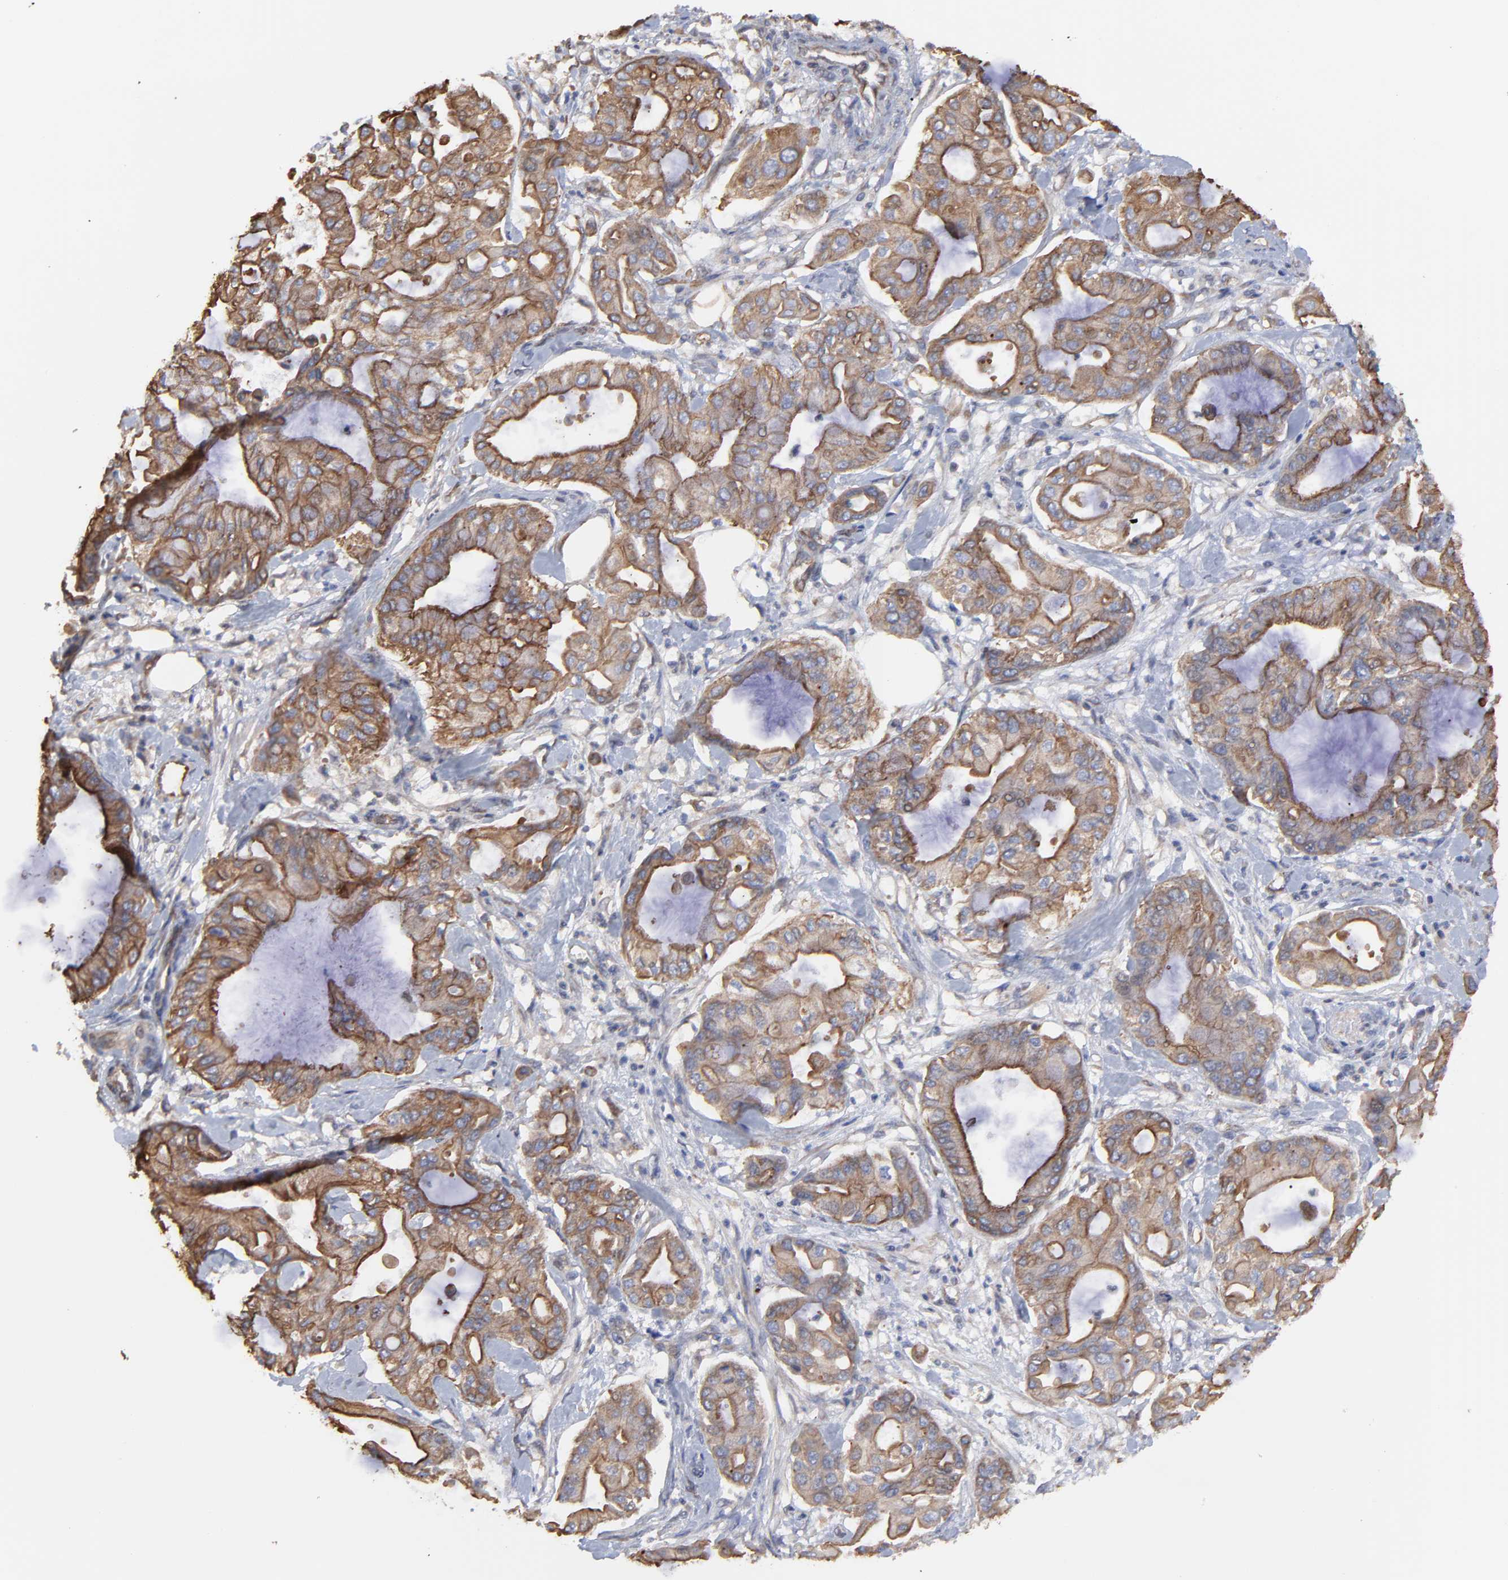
{"staining": {"intensity": "moderate", "quantity": ">75%", "location": "cytoplasmic/membranous"}, "tissue": "pancreatic cancer", "cell_type": "Tumor cells", "image_type": "cancer", "snomed": [{"axis": "morphology", "description": "Adenocarcinoma, NOS"}, {"axis": "morphology", "description": "Adenocarcinoma, metastatic, NOS"}, {"axis": "topography", "description": "Lymph node"}, {"axis": "topography", "description": "Pancreas"}, {"axis": "topography", "description": "Duodenum"}], "caption": "Tumor cells demonstrate medium levels of moderate cytoplasmic/membranous positivity in approximately >75% of cells in human pancreatic cancer (adenocarcinoma).", "gene": "LRCH2", "patient": {"sex": "female", "age": 64}}